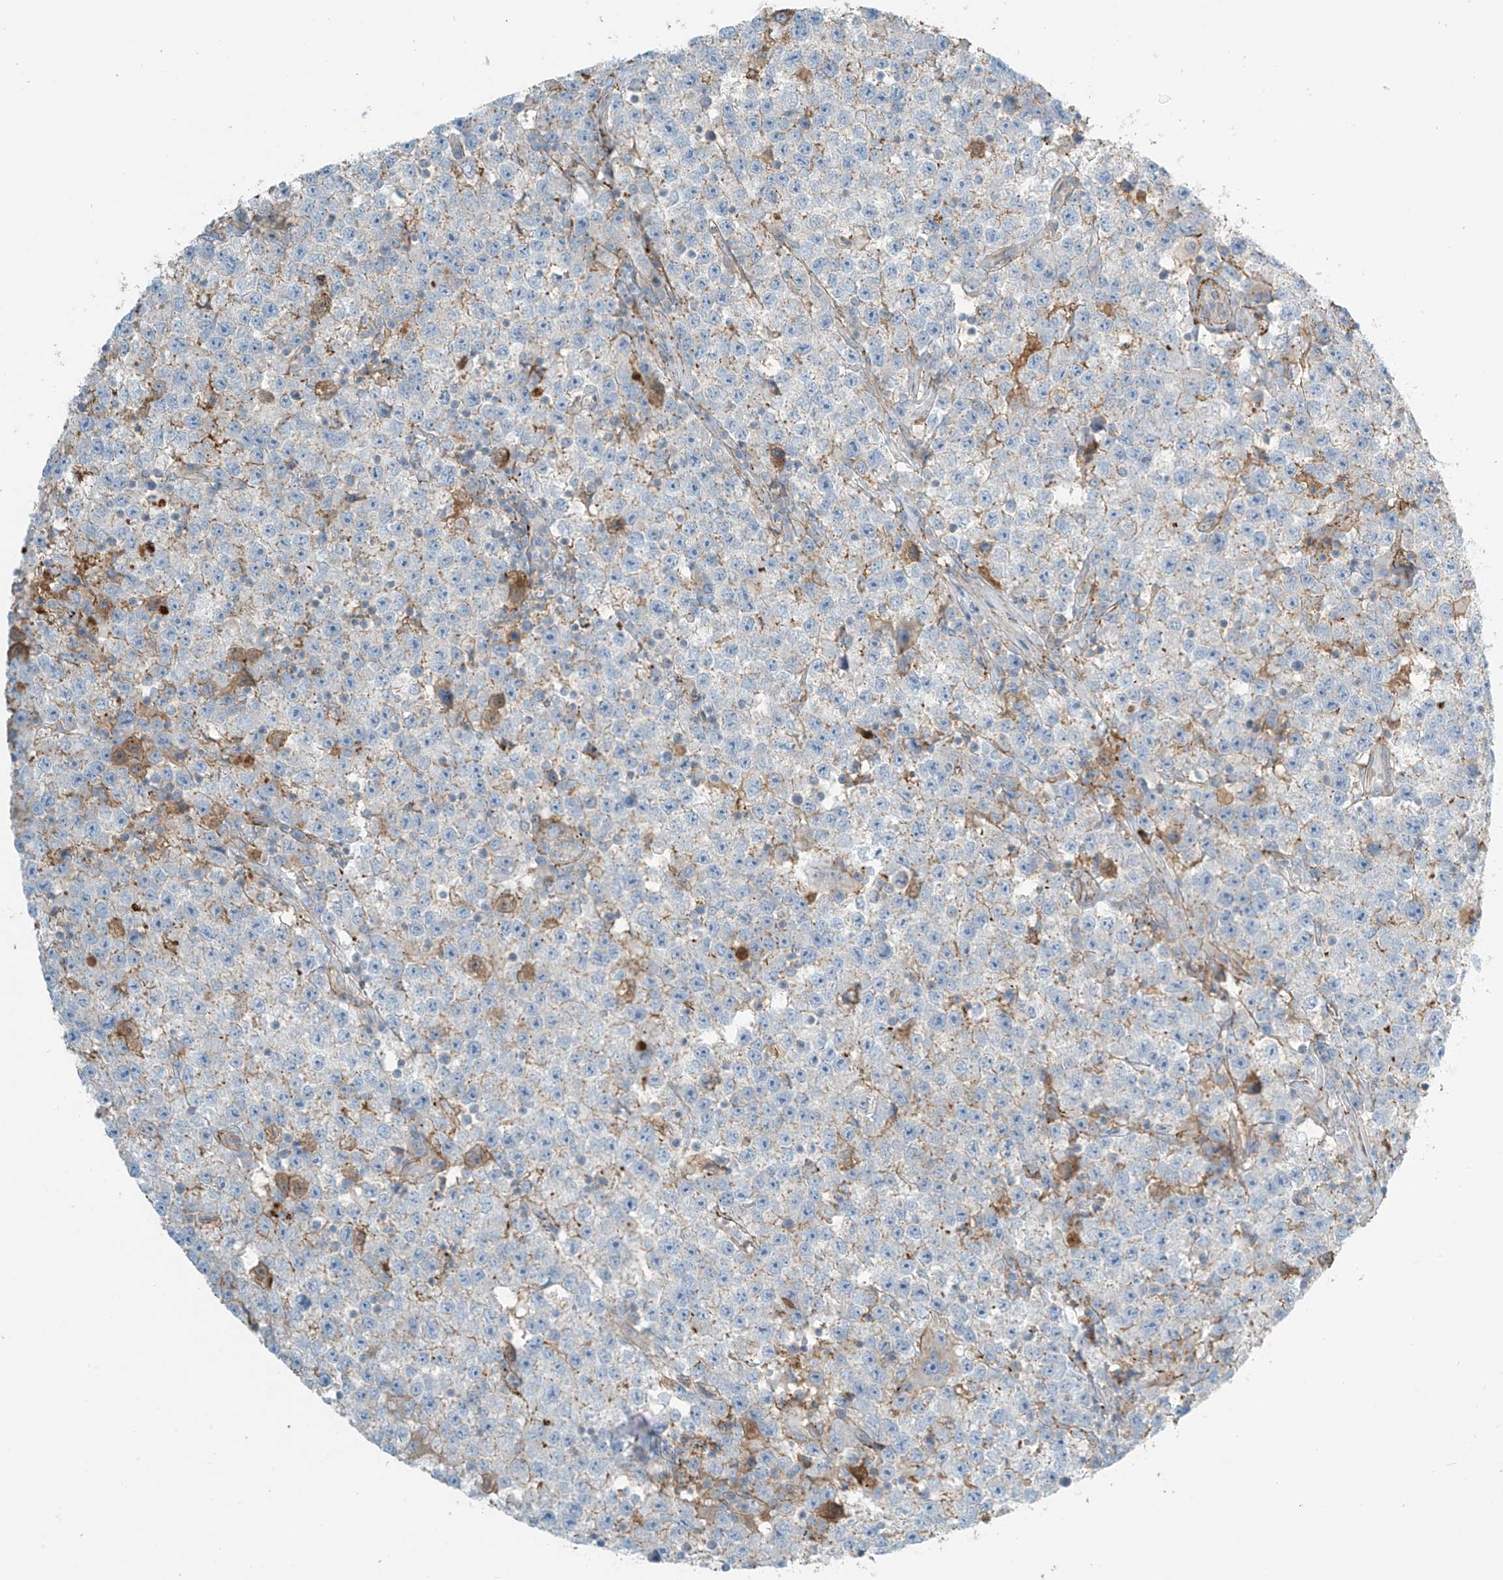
{"staining": {"intensity": "weak", "quantity": "25%-75%", "location": "cytoplasmic/membranous"}, "tissue": "testis cancer", "cell_type": "Tumor cells", "image_type": "cancer", "snomed": [{"axis": "morphology", "description": "Seminoma, NOS"}, {"axis": "topography", "description": "Testis"}], "caption": "A low amount of weak cytoplasmic/membranous positivity is seen in approximately 25%-75% of tumor cells in testis seminoma tissue. The protein of interest is shown in brown color, while the nuclei are stained blue.", "gene": "SLC9A2", "patient": {"sex": "male", "age": 22}}